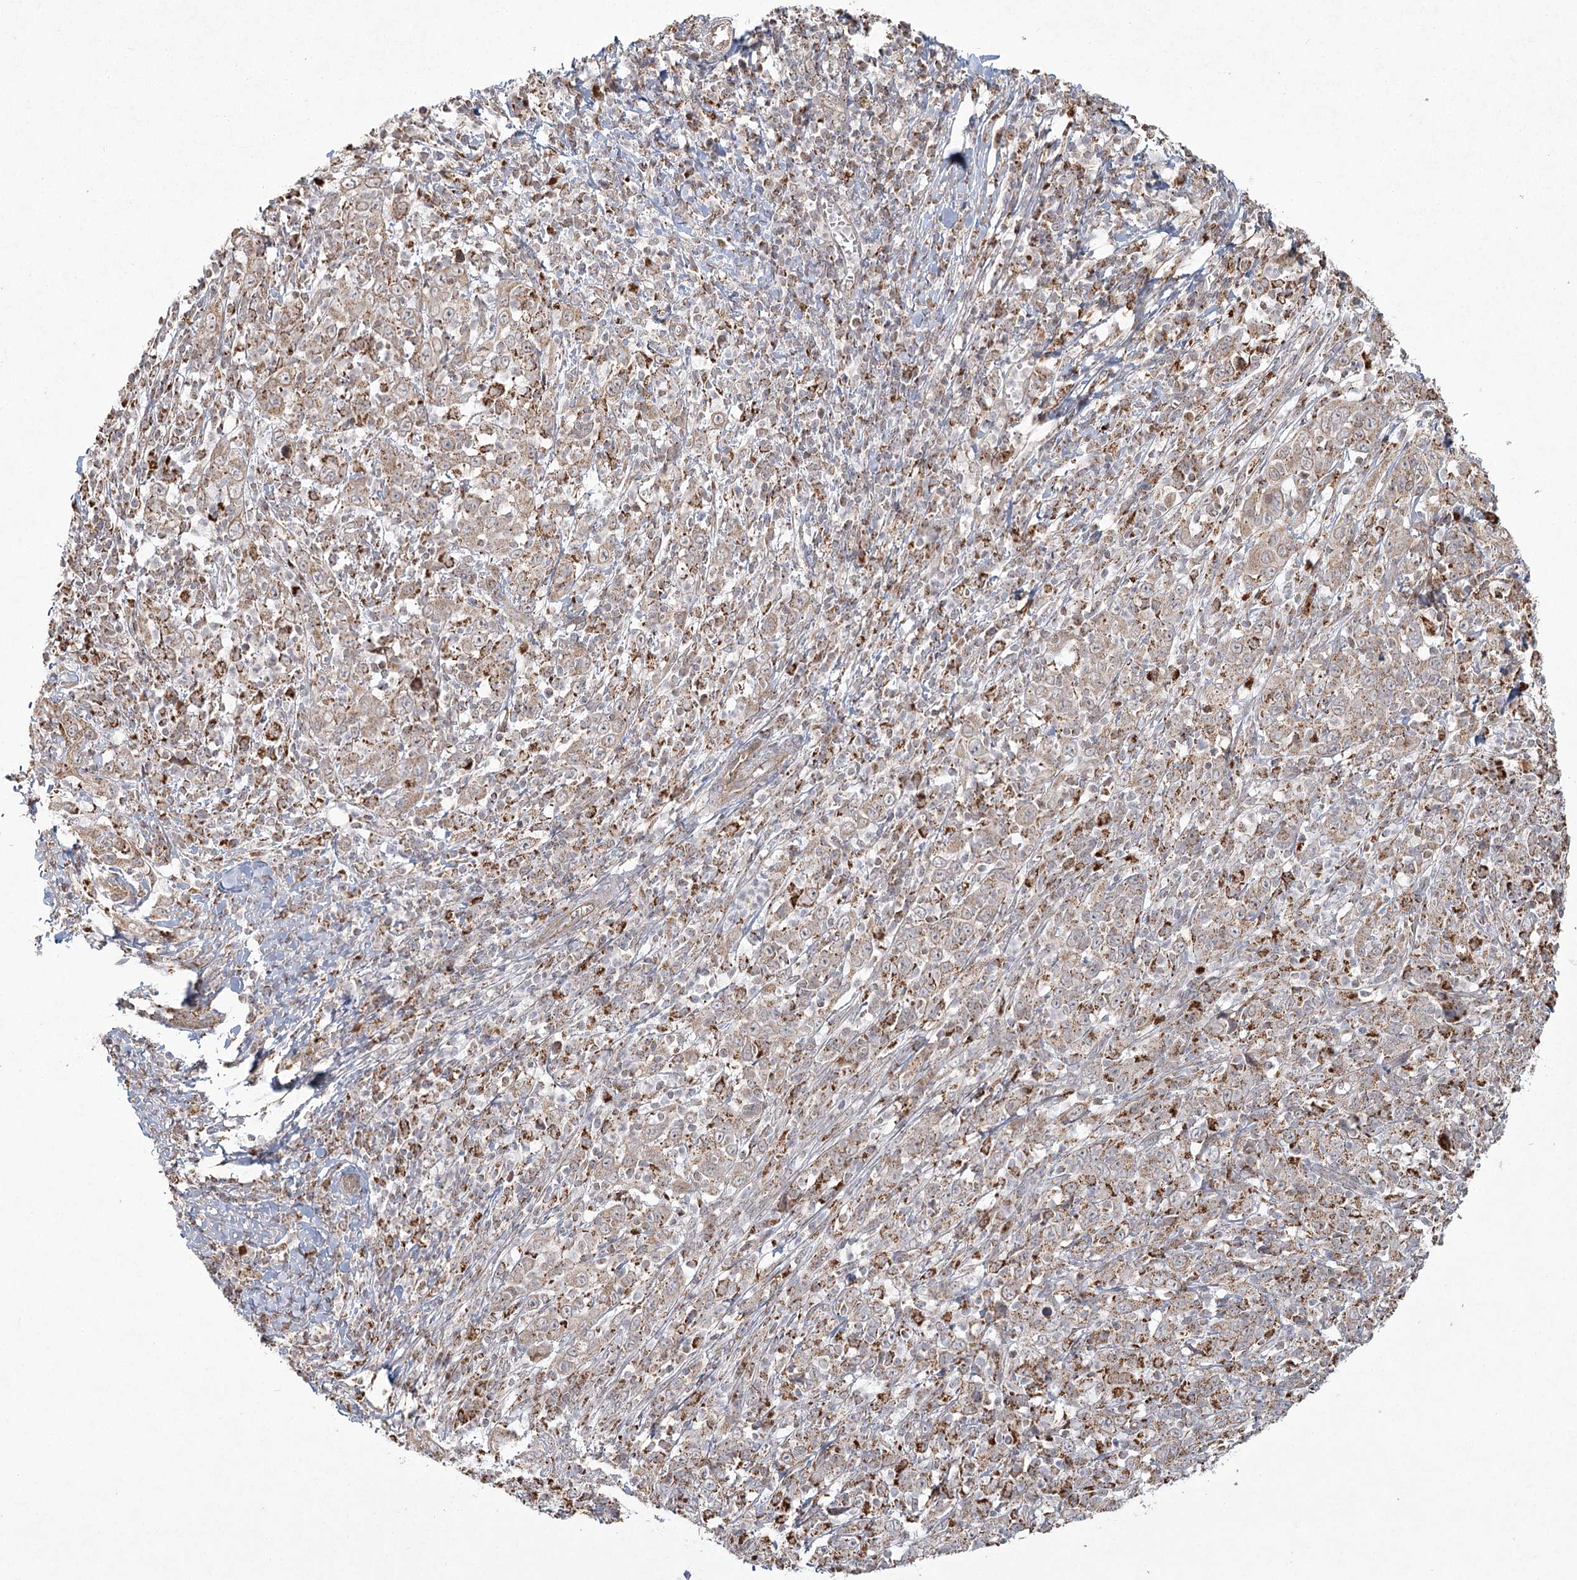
{"staining": {"intensity": "weak", "quantity": ">75%", "location": "cytoplasmic/membranous"}, "tissue": "cervical cancer", "cell_type": "Tumor cells", "image_type": "cancer", "snomed": [{"axis": "morphology", "description": "Squamous cell carcinoma, NOS"}, {"axis": "topography", "description": "Cervix"}], "caption": "Protein analysis of cervical cancer (squamous cell carcinoma) tissue shows weak cytoplasmic/membranous staining in about >75% of tumor cells.", "gene": "LACTB", "patient": {"sex": "female", "age": 46}}